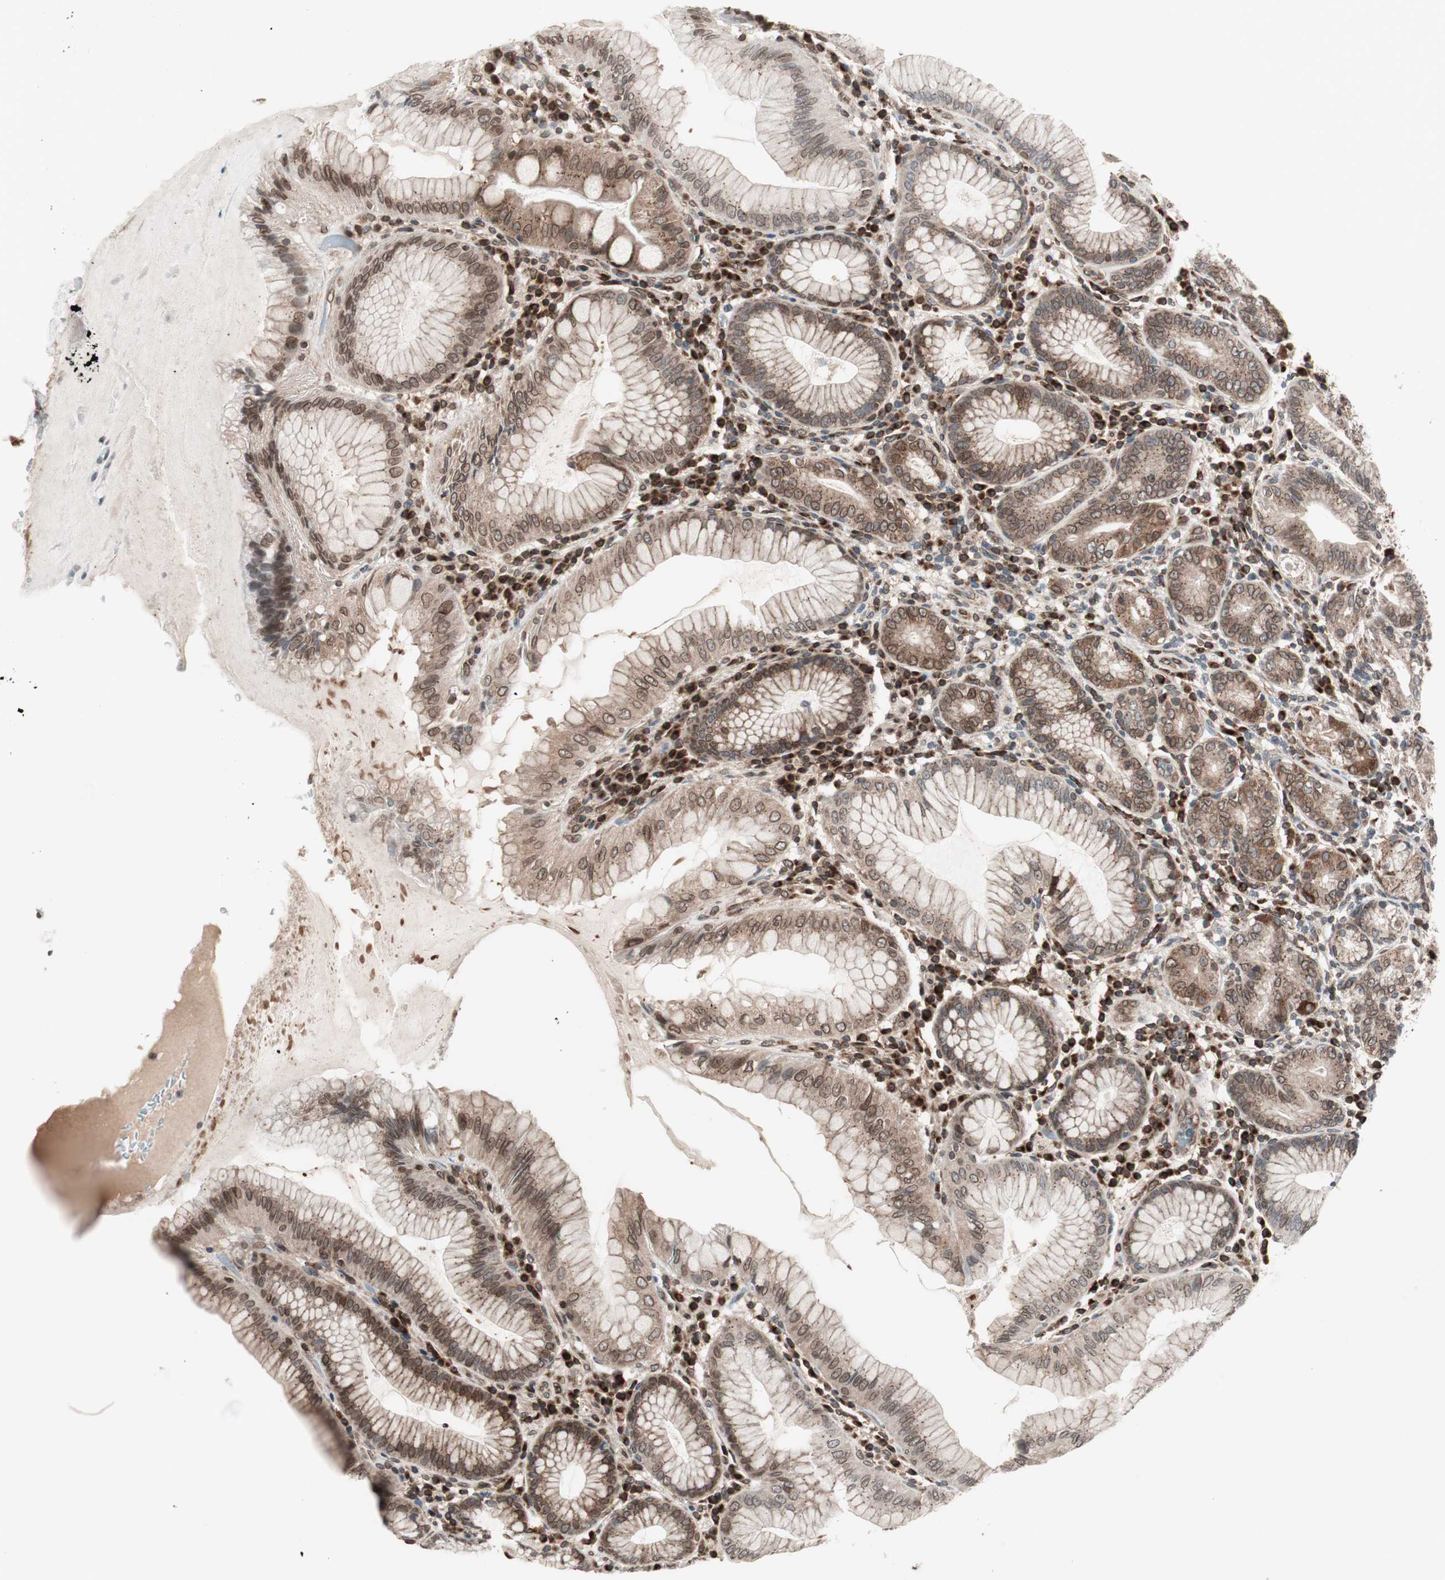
{"staining": {"intensity": "strong", "quantity": ">75%", "location": "cytoplasmic/membranous,nuclear"}, "tissue": "stomach", "cell_type": "Glandular cells", "image_type": "normal", "snomed": [{"axis": "morphology", "description": "Normal tissue, NOS"}, {"axis": "topography", "description": "Stomach, lower"}], "caption": "Protein expression analysis of normal human stomach reveals strong cytoplasmic/membranous,nuclear positivity in about >75% of glandular cells.", "gene": "NUP62", "patient": {"sex": "female", "age": 76}}